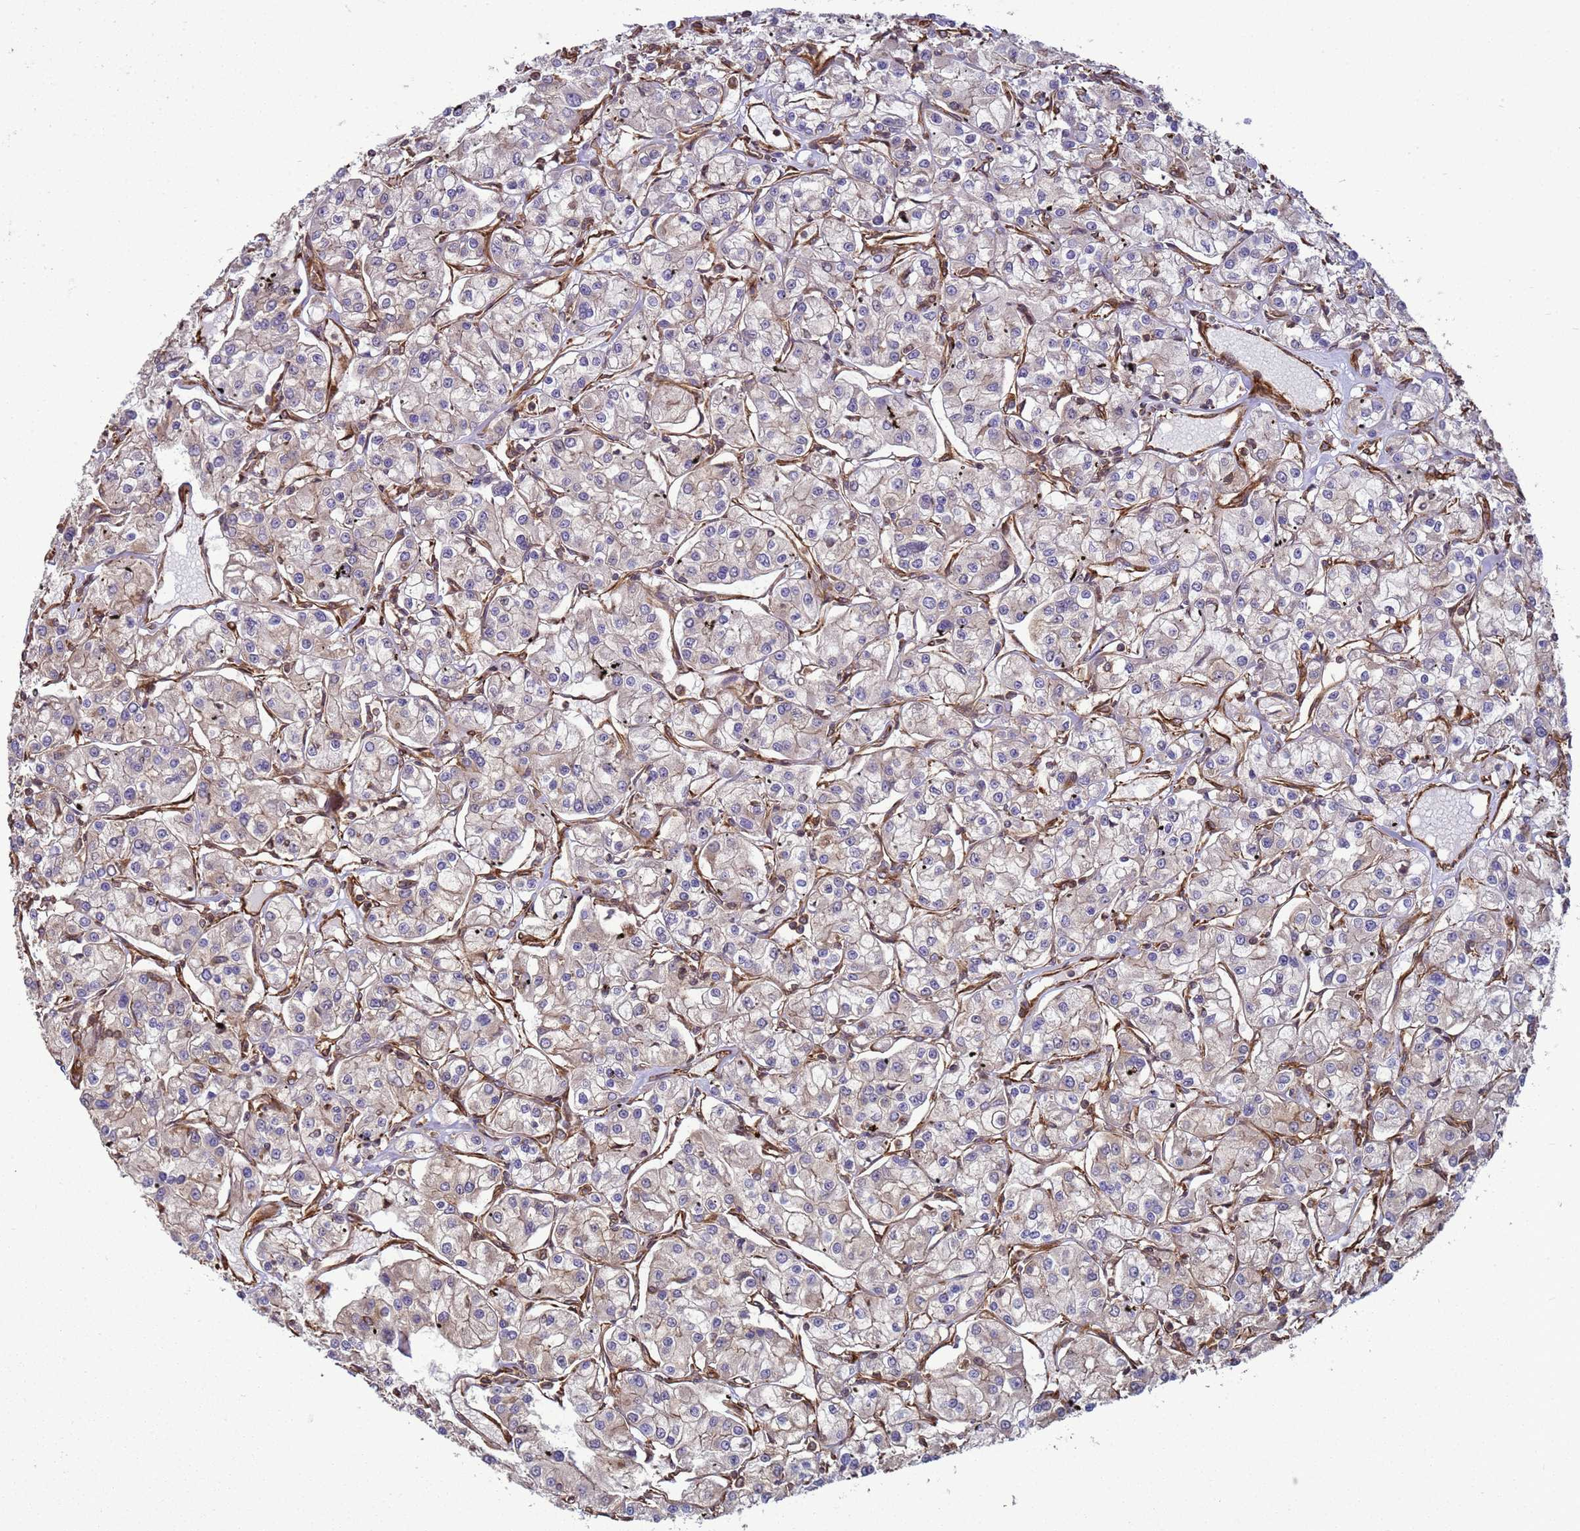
{"staining": {"intensity": "weak", "quantity": "<25%", "location": "cytoplasmic/membranous"}, "tissue": "renal cancer", "cell_type": "Tumor cells", "image_type": "cancer", "snomed": [{"axis": "morphology", "description": "Adenocarcinoma, NOS"}, {"axis": "topography", "description": "Kidney"}], "caption": "The image displays no significant expression in tumor cells of renal adenocarcinoma. The staining was performed using DAB to visualize the protein expression in brown, while the nuclei were stained in blue with hematoxylin (Magnification: 20x).", "gene": "CNOT1", "patient": {"sex": "female", "age": 59}}